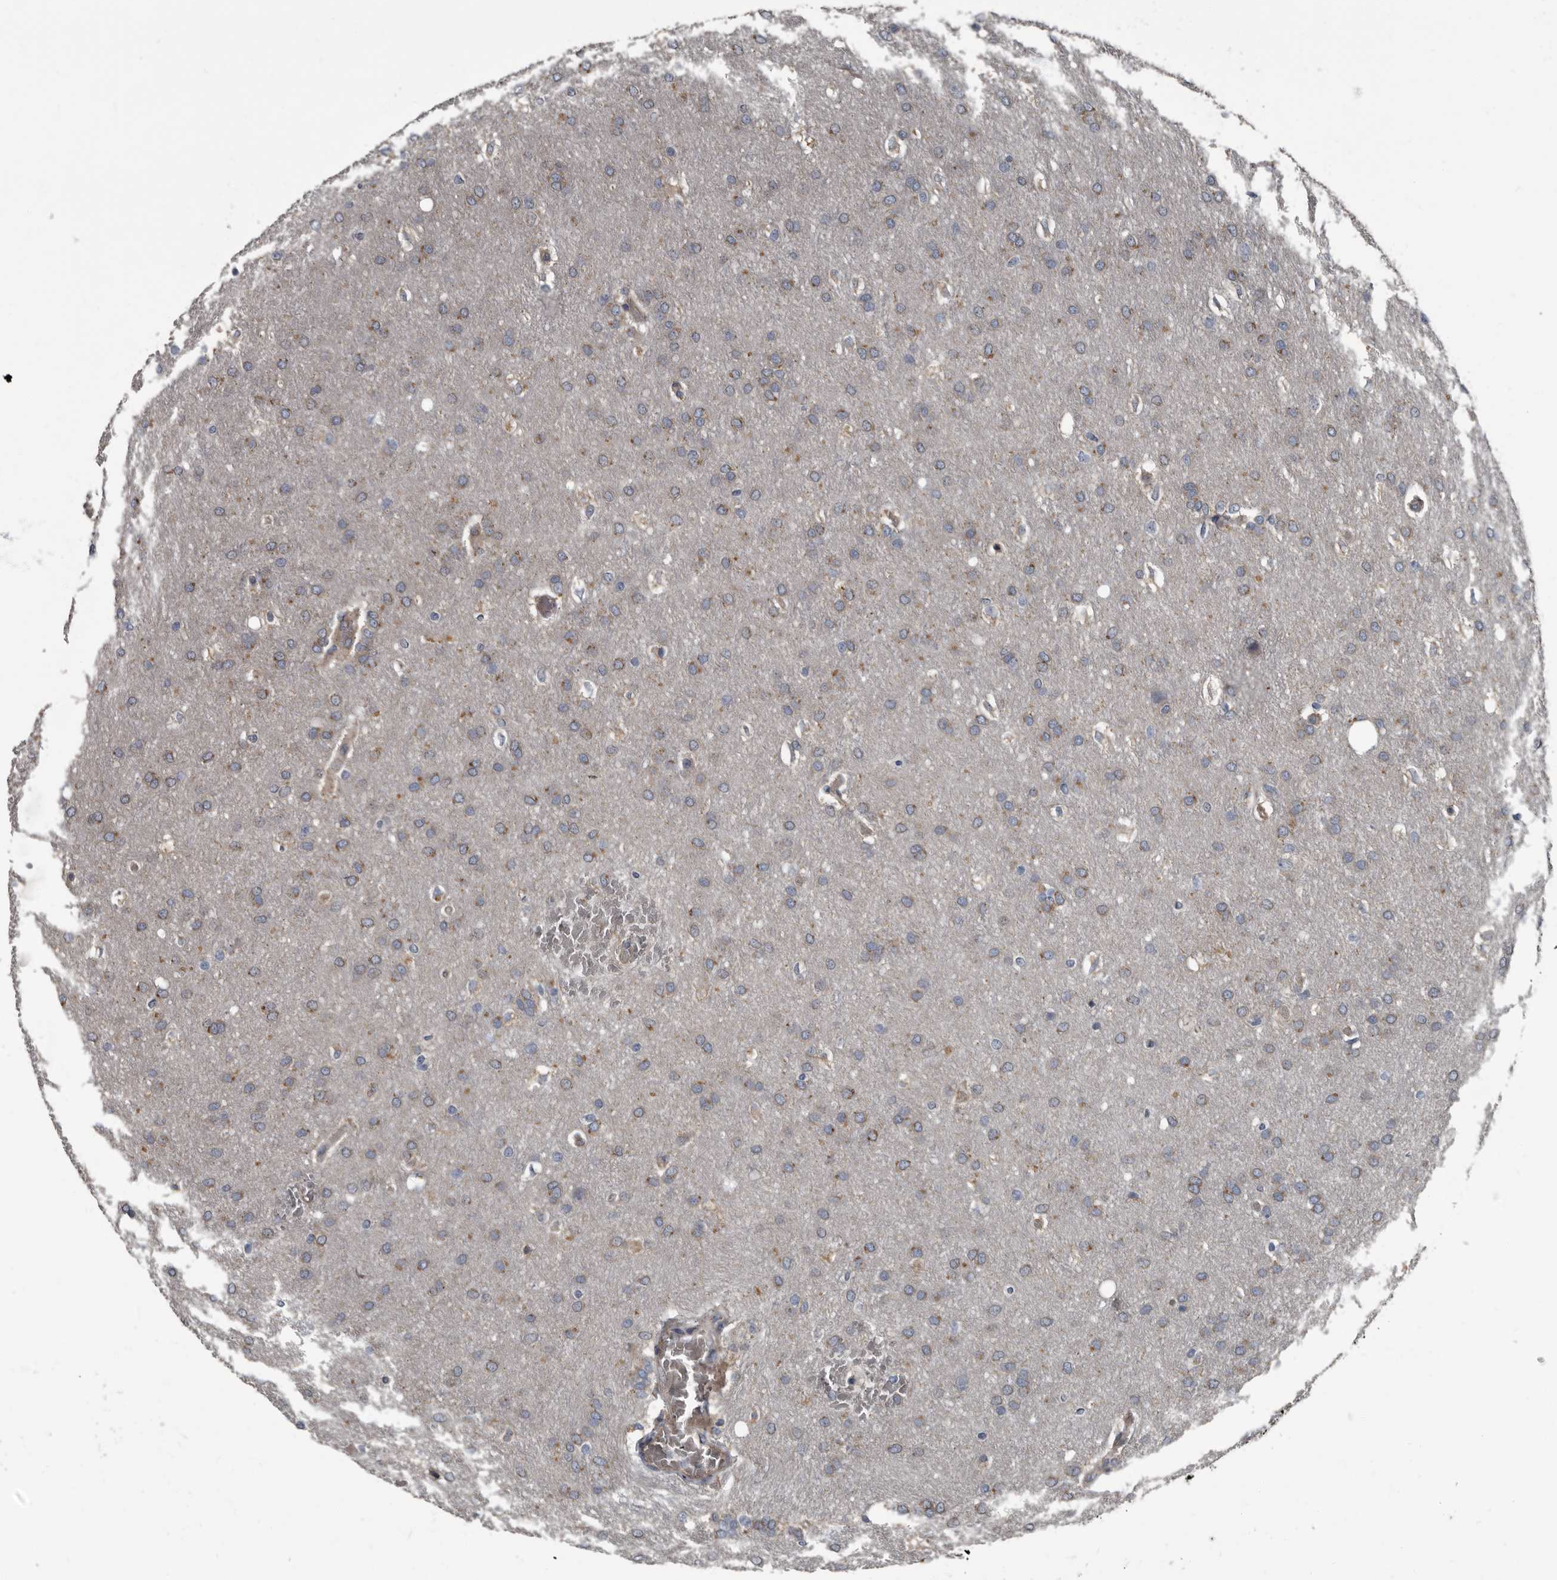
{"staining": {"intensity": "weak", "quantity": "25%-75%", "location": "cytoplasmic/membranous"}, "tissue": "glioma", "cell_type": "Tumor cells", "image_type": "cancer", "snomed": [{"axis": "morphology", "description": "Glioma, malignant, Low grade"}, {"axis": "topography", "description": "Brain"}], "caption": "Immunohistochemical staining of glioma demonstrates weak cytoplasmic/membranous protein expression in about 25%-75% of tumor cells.", "gene": "TPD52L1", "patient": {"sex": "female", "age": 37}}